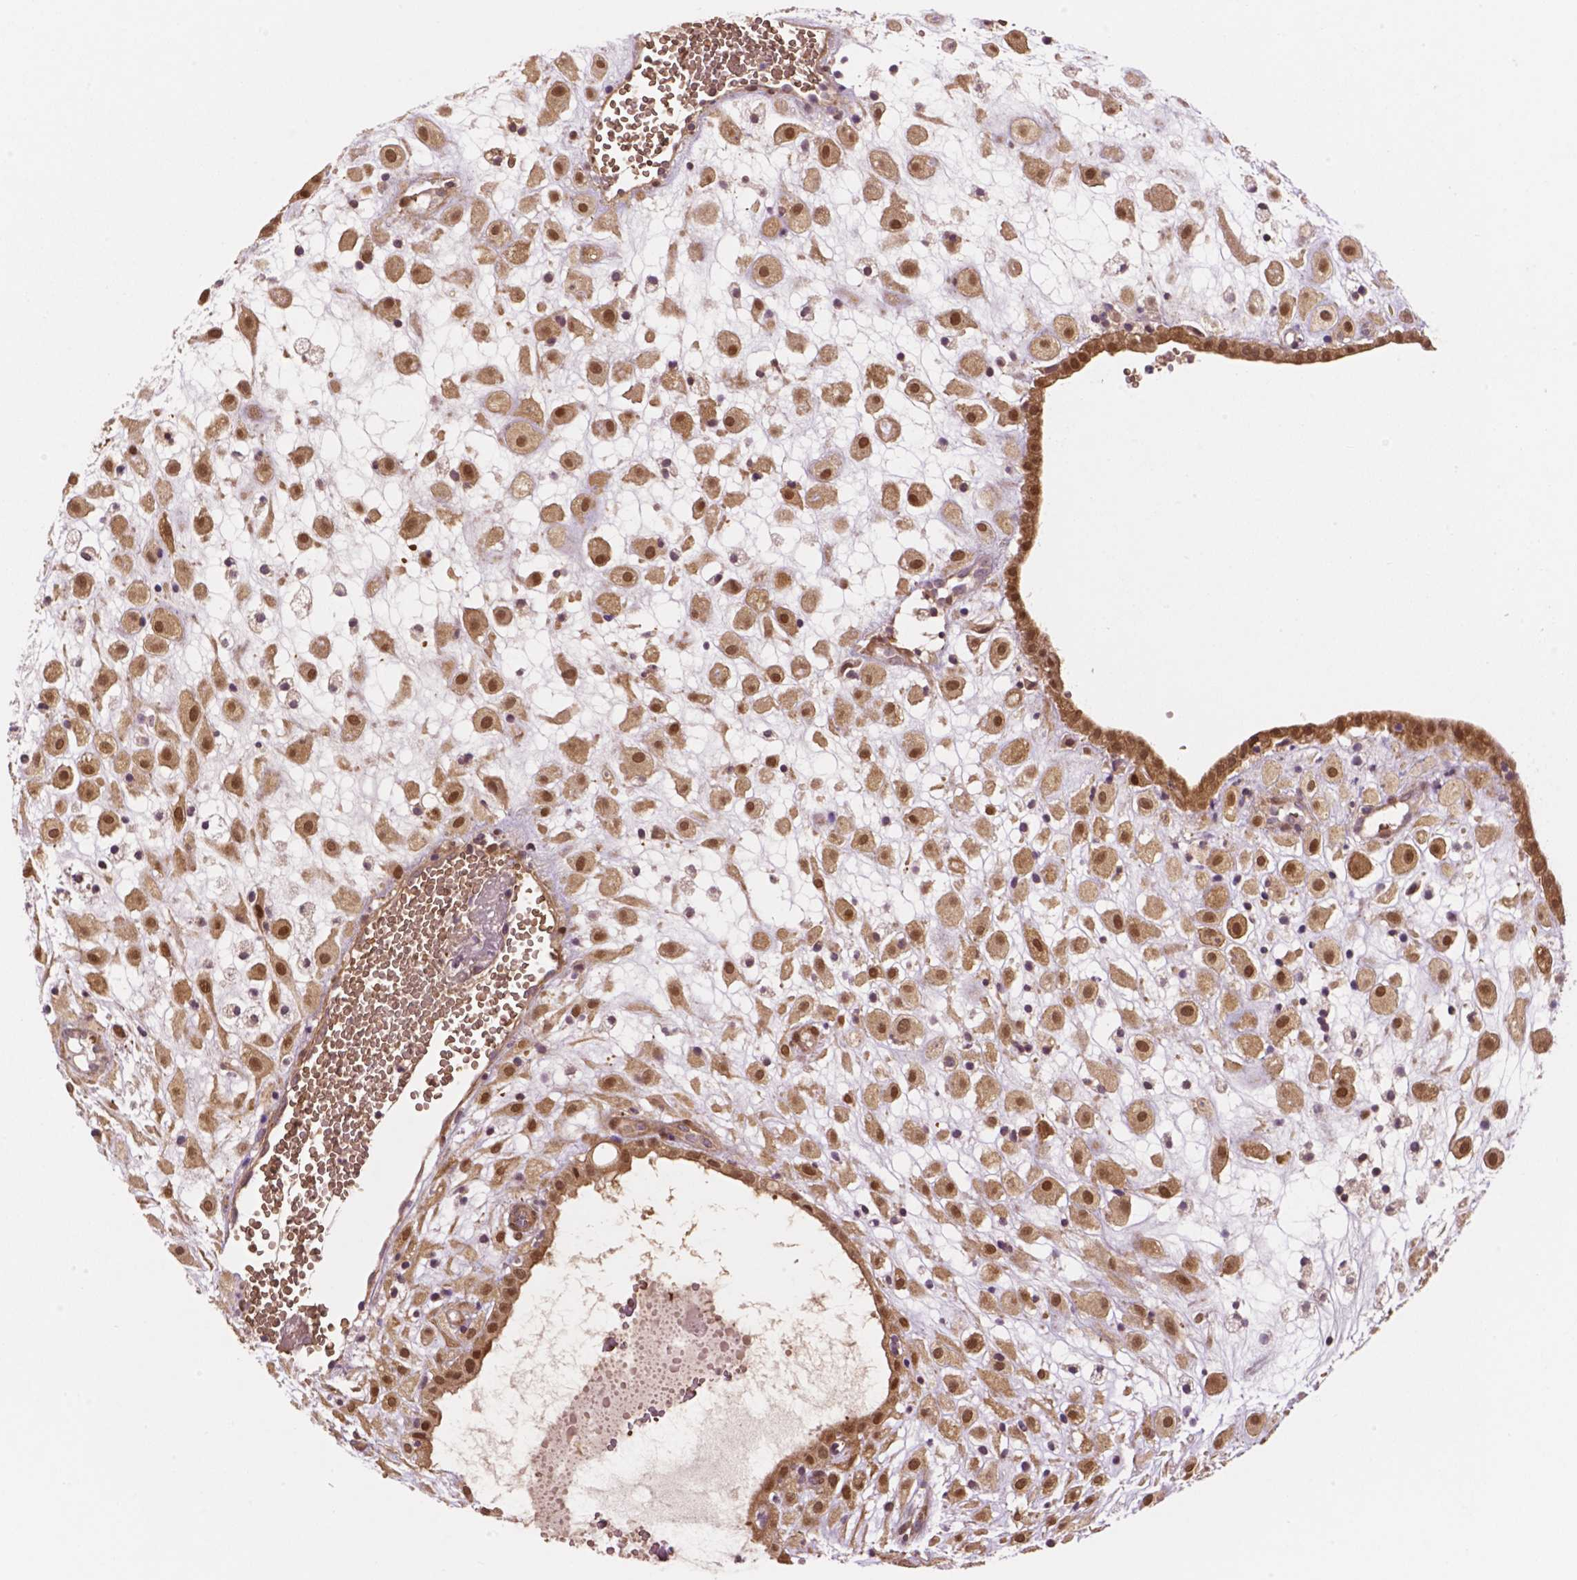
{"staining": {"intensity": "moderate", "quantity": ">75%", "location": "cytoplasmic/membranous,nuclear"}, "tissue": "placenta", "cell_type": "Decidual cells", "image_type": "normal", "snomed": [{"axis": "morphology", "description": "Normal tissue, NOS"}, {"axis": "topography", "description": "Placenta"}], "caption": "DAB immunohistochemical staining of normal human placenta reveals moderate cytoplasmic/membranous,nuclear protein expression in about >75% of decidual cells. (Stains: DAB in brown, nuclei in blue, Microscopy: brightfield microscopy at high magnification).", "gene": "YAP1", "patient": {"sex": "female", "age": 24}}